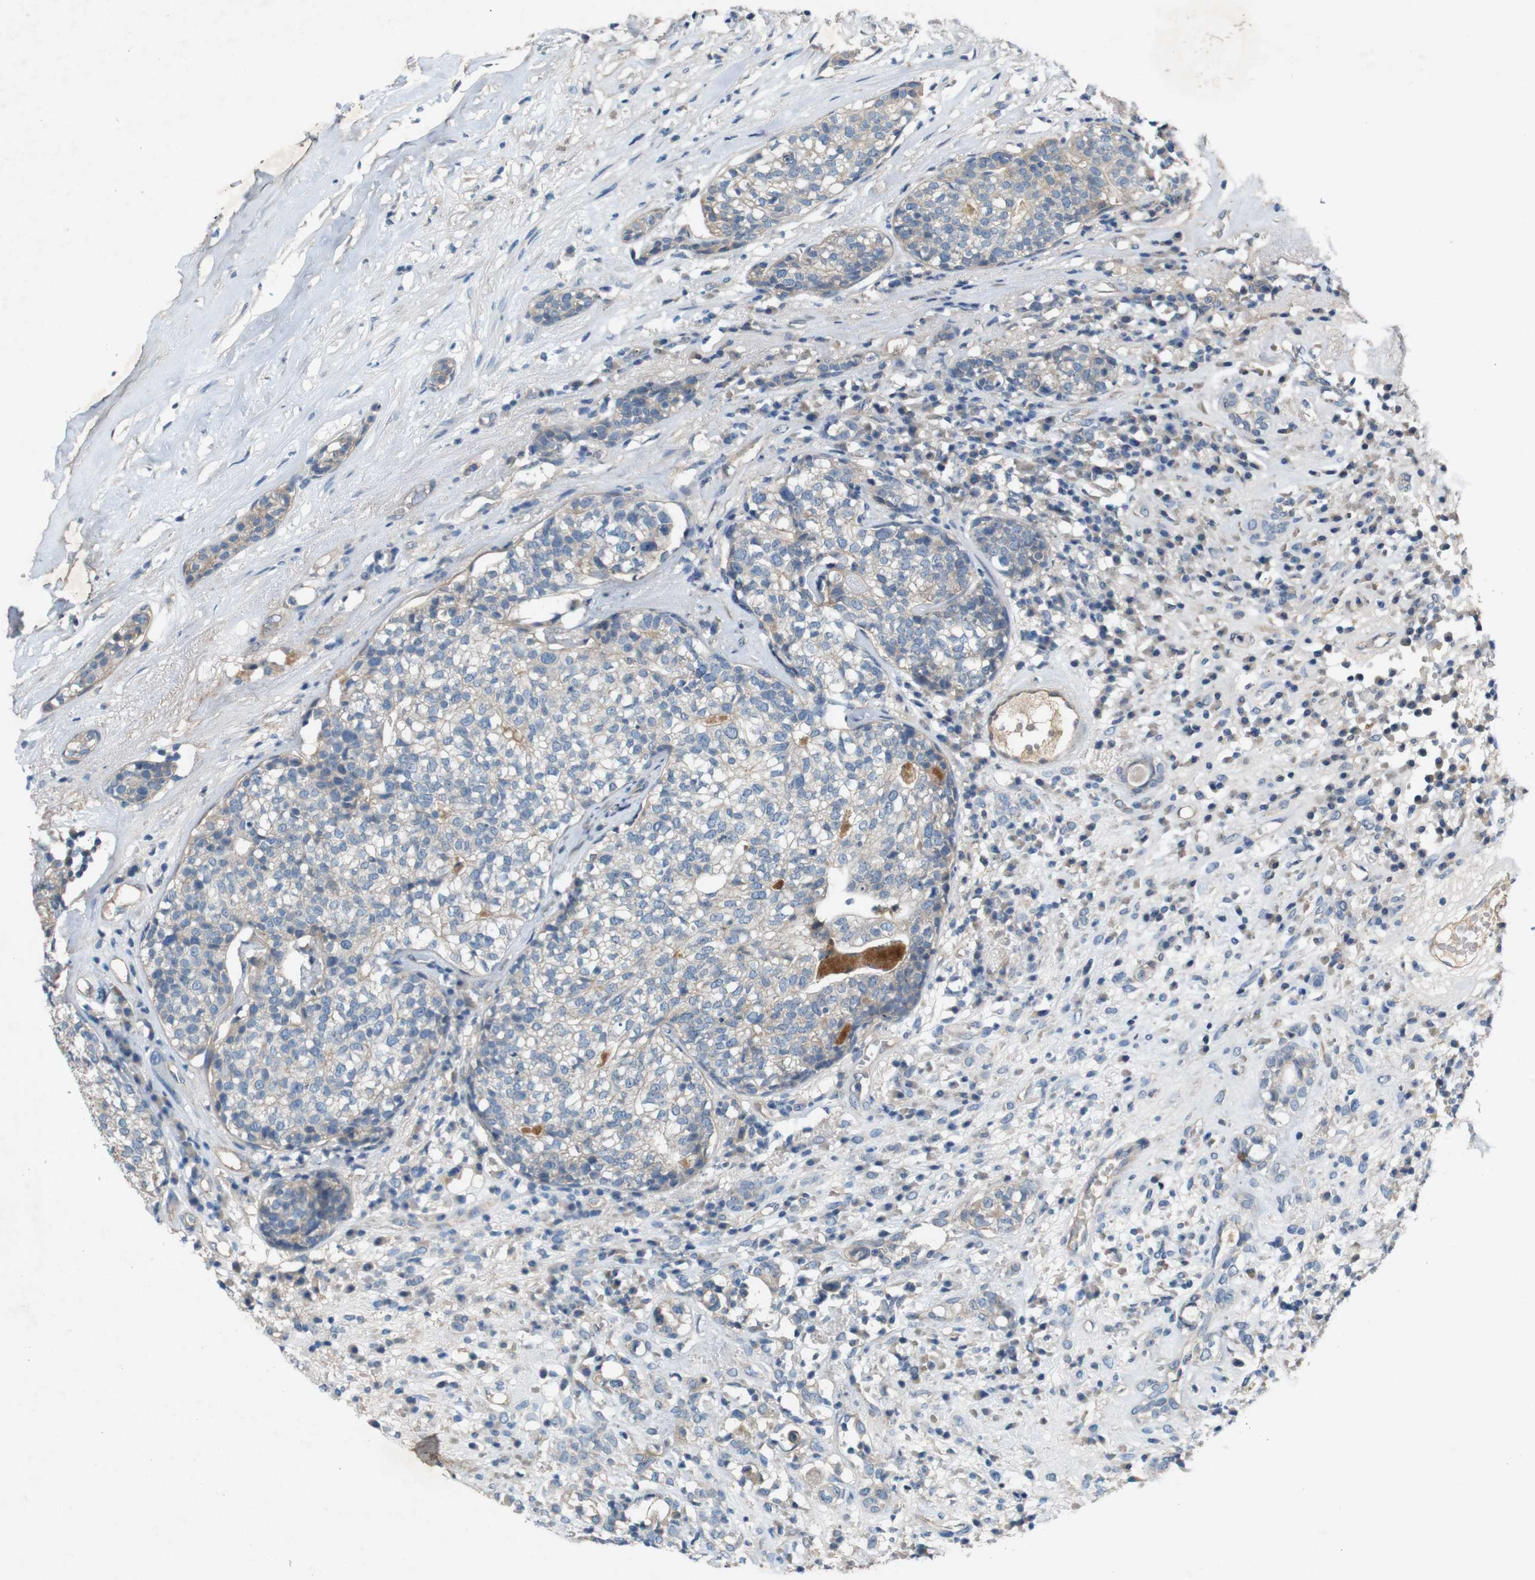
{"staining": {"intensity": "weak", "quantity": "<25%", "location": "cytoplasmic/membranous"}, "tissue": "head and neck cancer", "cell_type": "Tumor cells", "image_type": "cancer", "snomed": [{"axis": "morphology", "description": "Adenocarcinoma, NOS"}, {"axis": "topography", "description": "Salivary gland"}, {"axis": "topography", "description": "Head-Neck"}], "caption": "This is an immunohistochemistry (IHC) histopathology image of human head and neck cancer (adenocarcinoma). There is no staining in tumor cells.", "gene": "PVR", "patient": {"sex": "female", "age": 65}}